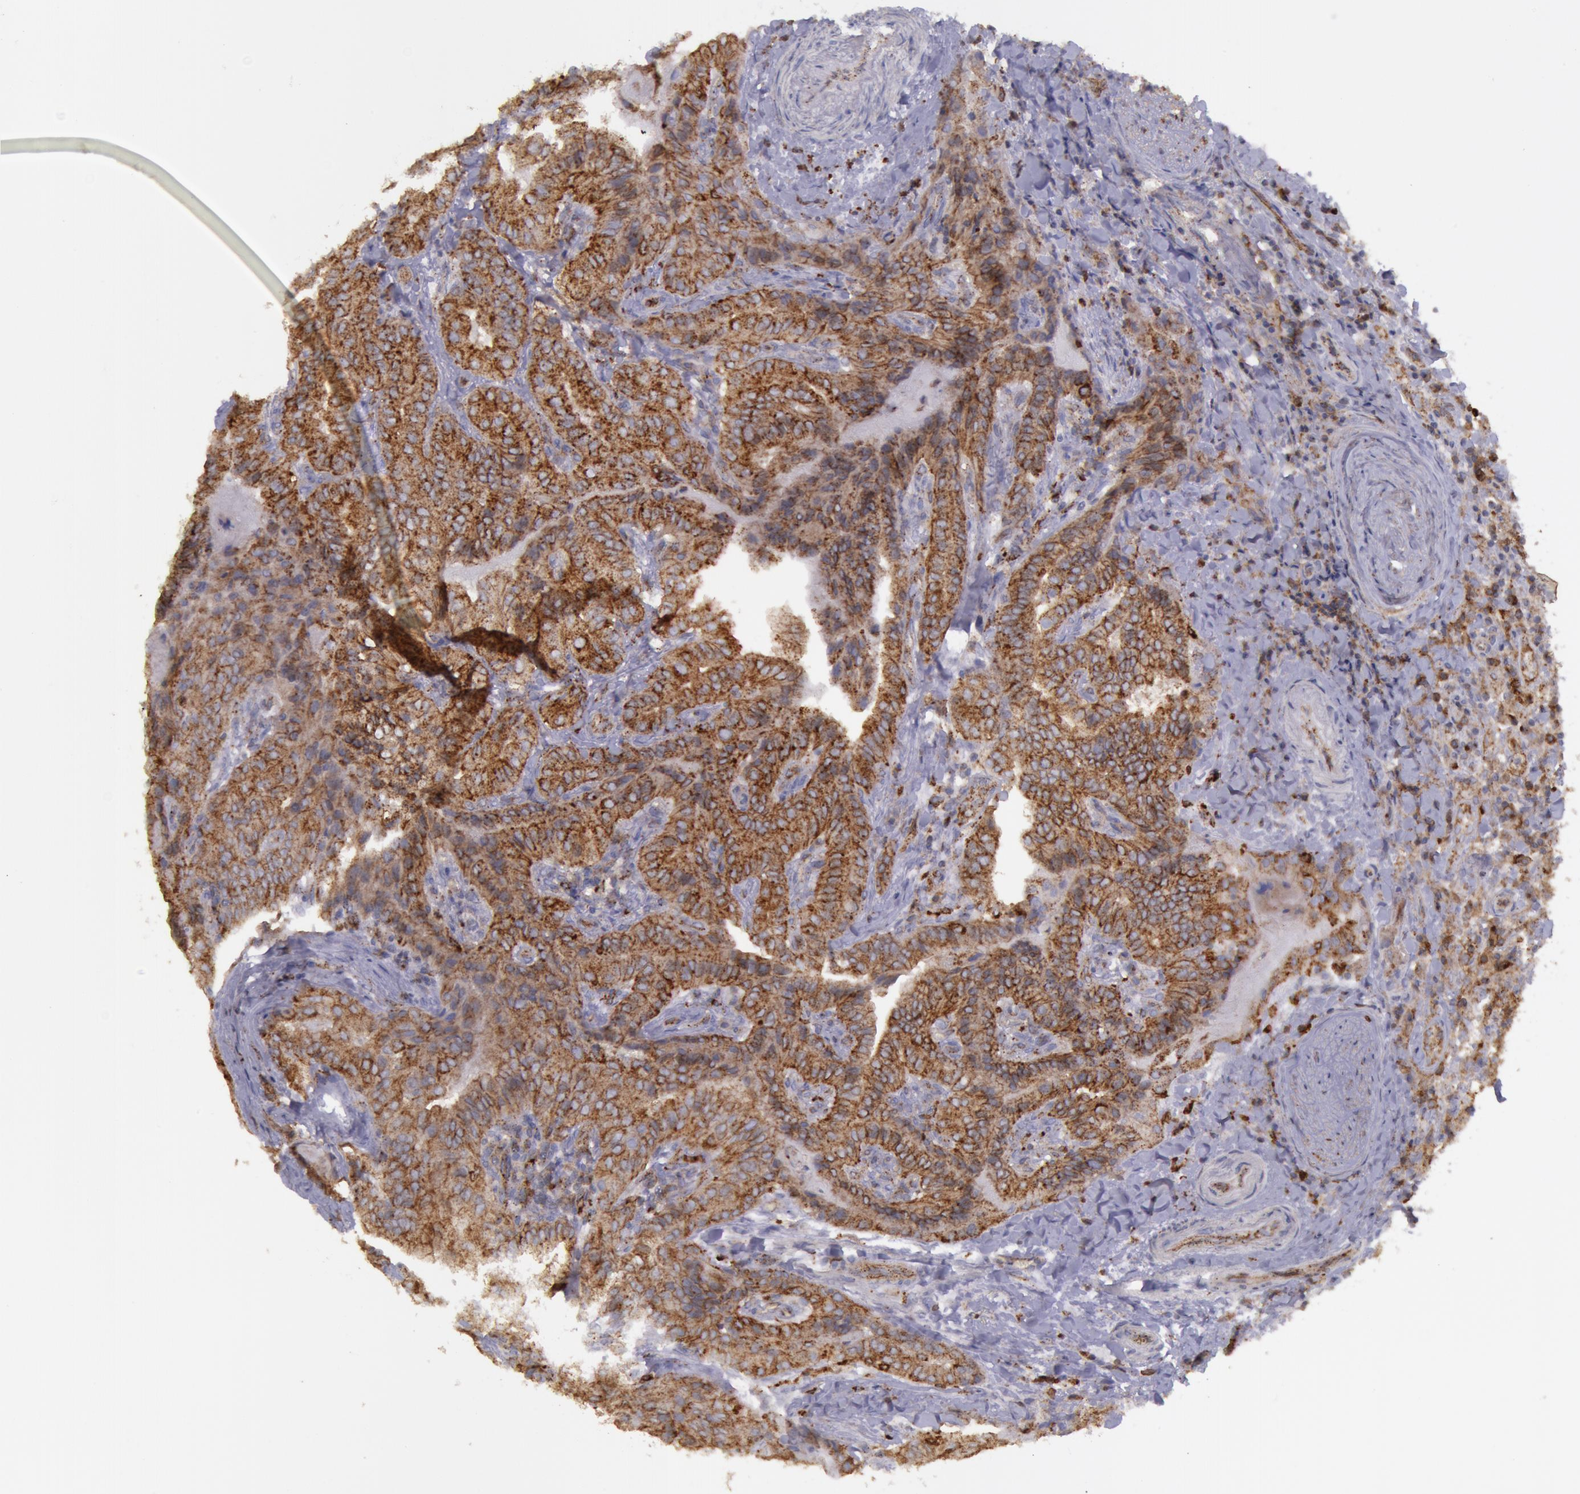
{"staining": {"intensity": "strong", "quantity": ">75%", "location": "cytoplasmic/membranous"}, "tissue": "thyroid cancer", "cell_type": "Tumor cells", "image_type": "cancer", "snomed": [{"axis": "morphology", "description": "Papillary adenocarcinoma, NOS"}, {"axis": "topography", "description": "Thyroid gland"}], "caption": "Thyroid cancer tissue exhibits strong cytoplasmic/membranous positivity in about >75% of tumor cells", "gene": "FLOT2", "patient": {"sex": "female", "age": 71}}